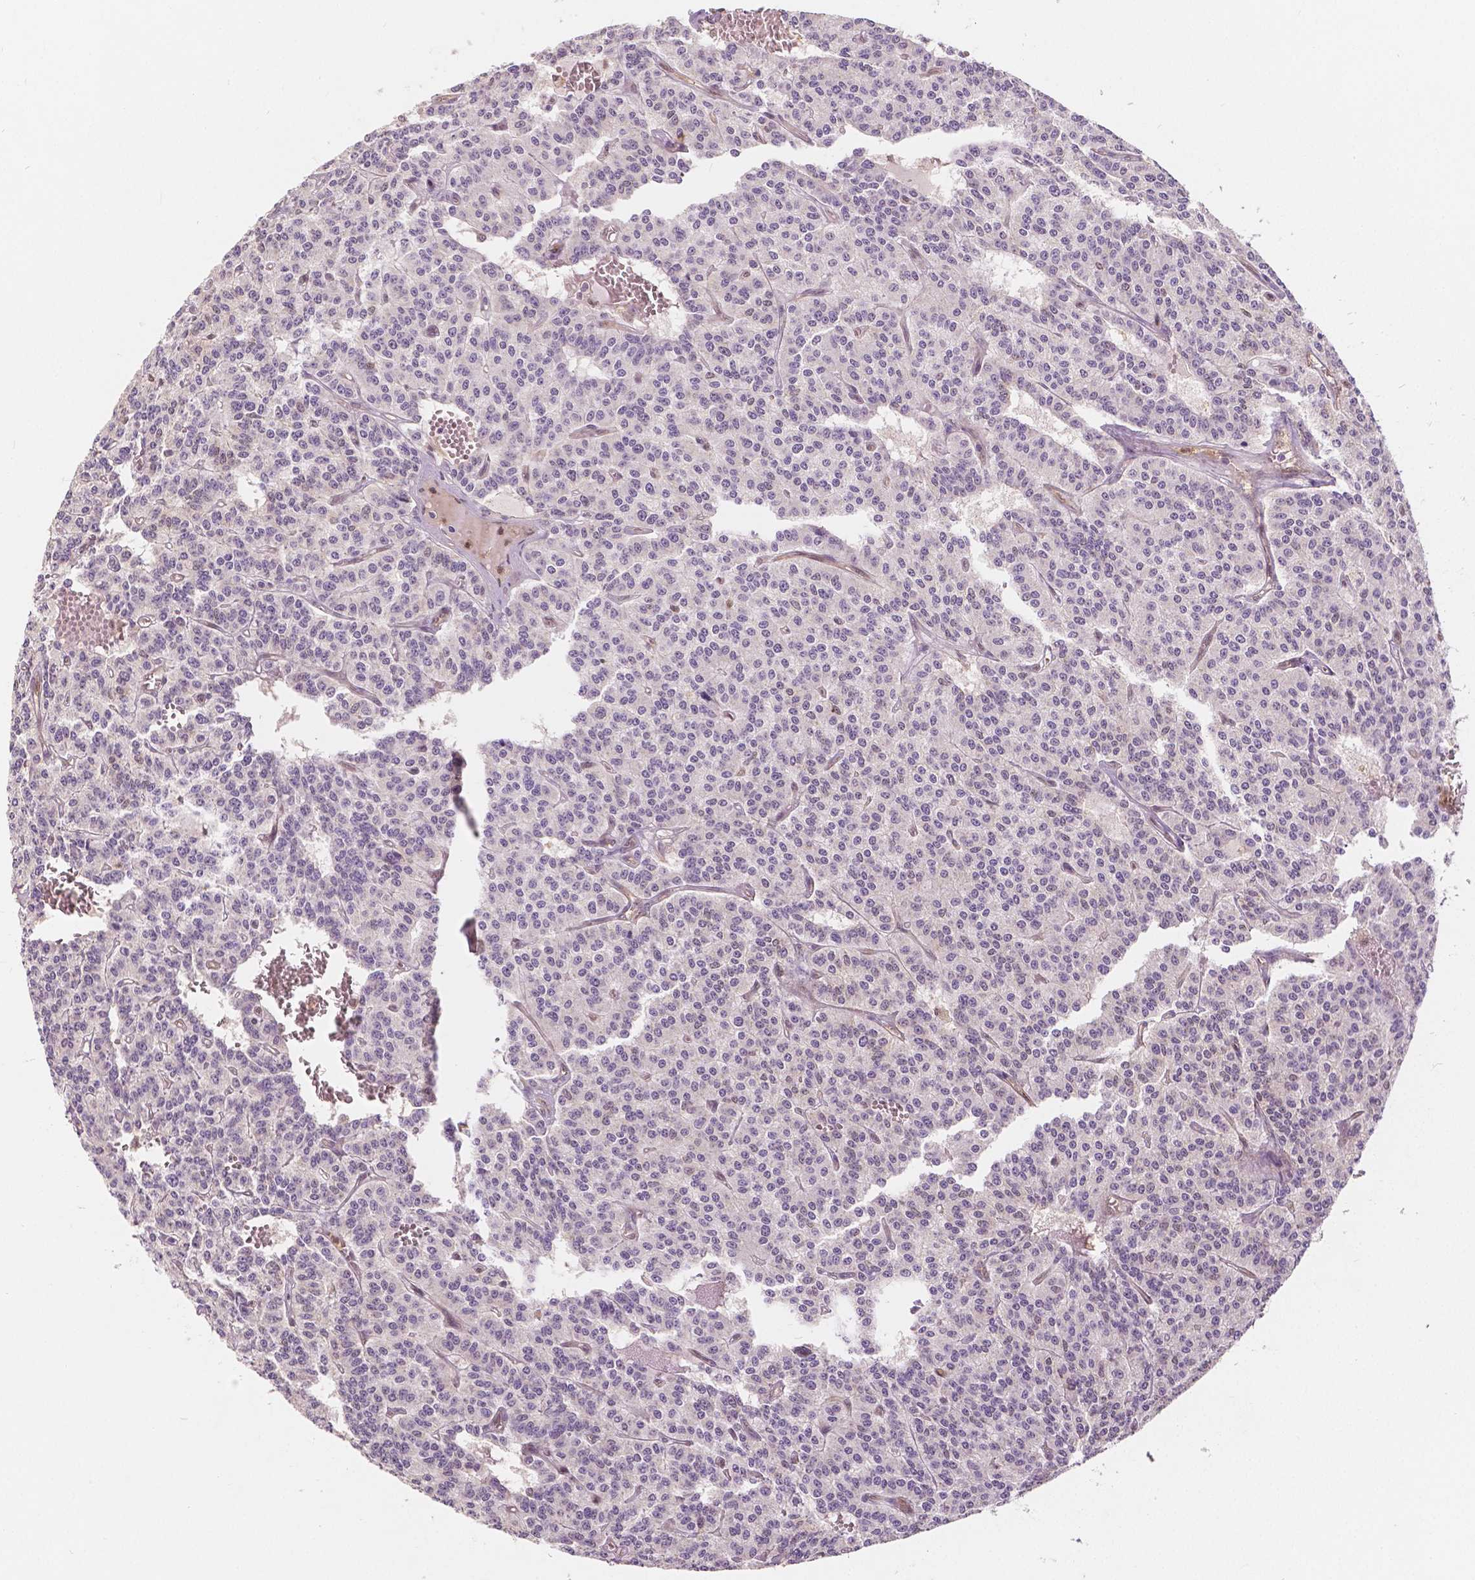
{"staining": {"intensity": "negative", "quantity": "none", "location": "none"}, "tissue": "carcinoid", "cell_type": "Tumor cells", "image_type": "cancer", "snomed": [{"axis": "morphology", "description": "Carcinoid, malignant, NOS"}, {"axis": "topography", "description": "Lung"}], "caption": "Immunohistochemistry of human malignant carcinoid reveals no staining in tumor cells.", "gene": "NAPRT", "patient": {"sex": "female", "age": 71}}